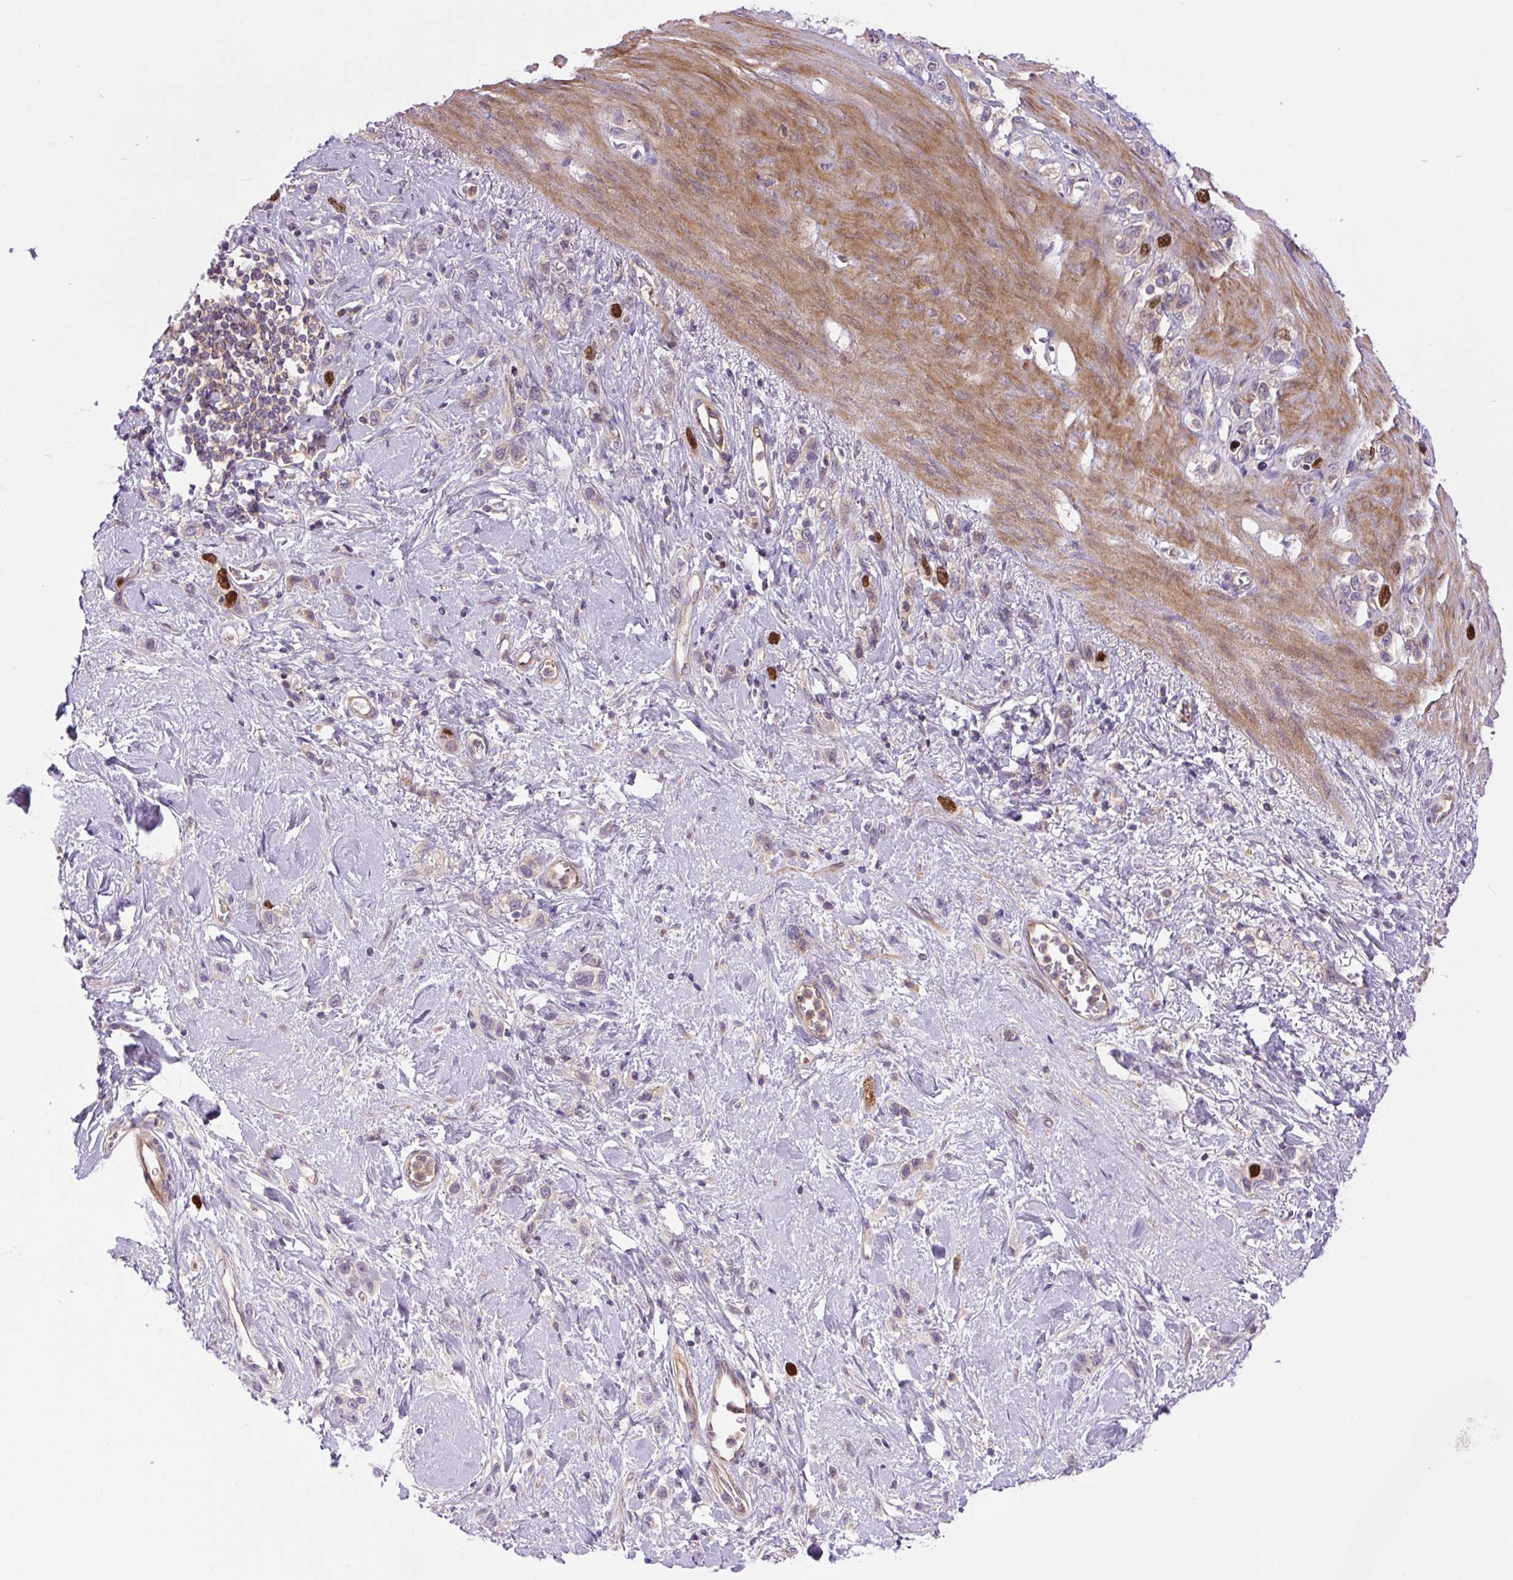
{"staining": {"intensity": "strong", "quantity": "<25%", "location": "nuclear"}, "tissue": "stomach cancer", "cell_type": "Tumor cells", "image_type": "cancer", "snomed": [{"axis": "morphology", "description": "Adenocarcinoma, NOS"}, {"axis": "topography", "description": "Stomach"}], "caption": "Immunohistochemical staining of stomach cancer exhibits medium levels of strong nuclear protein expression in approximately <25% of tumor cells.", "gene": "KIFC1", "patient": {"sex": "female", "age": 65}}